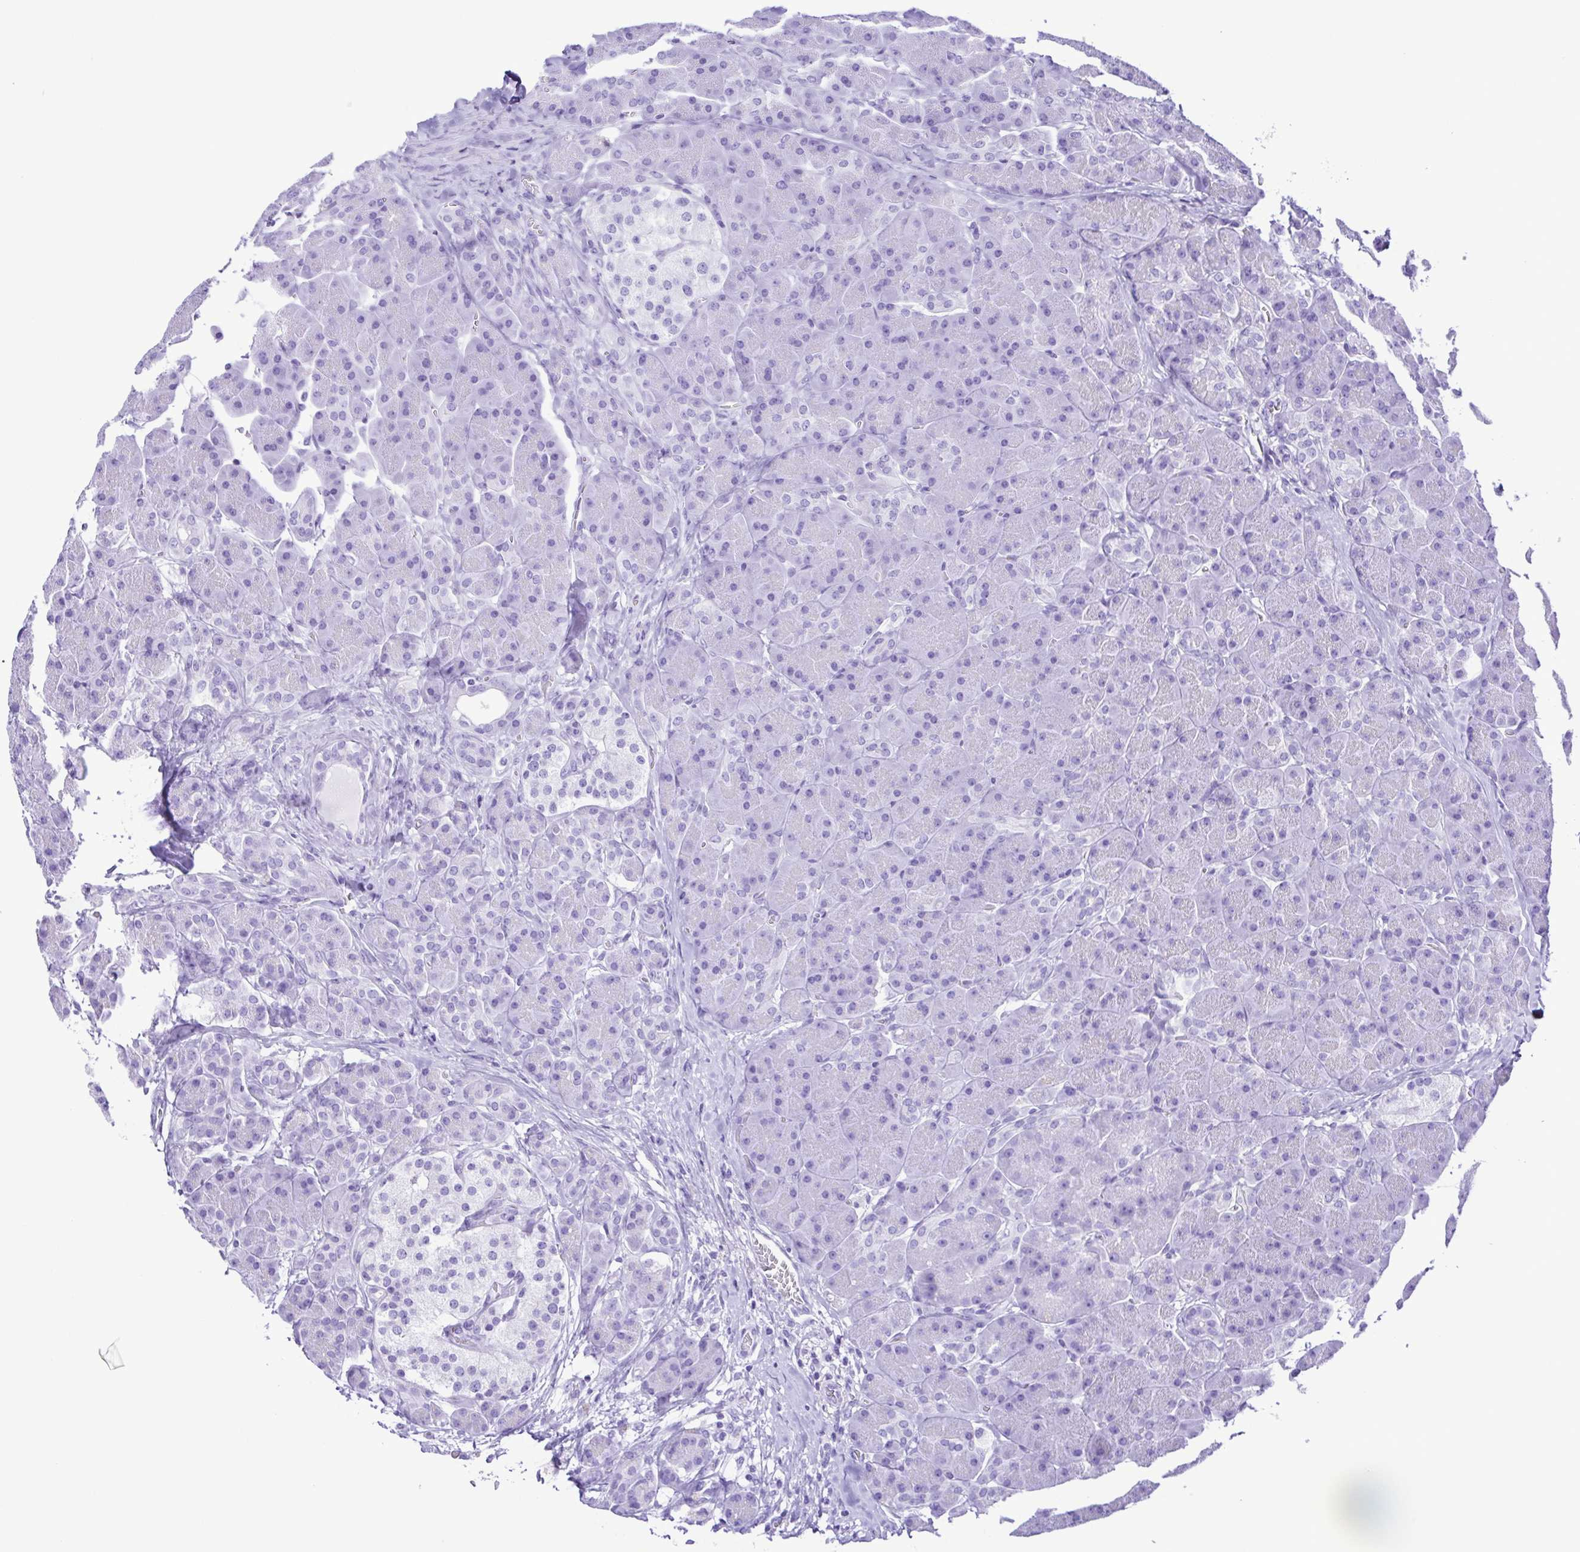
{"staining": {"intensity": "negative", "quantity": "none", "location": "none"}, "tissue": "pancreas", "cell_type": "Exocrine glandular cells", "image_type": "normal", "snomed": [{"axis": "morphology", "description": "Normal tissue, NOS"}, {"axis": "topography", "description": "Pancreas"}], "caption": "A photomicrograph of pancreas stained for a protein displays no brown staining in exocrine glandular cells.", "gene": "SYT1", "patient": {"sex": "male", "age": 55}}